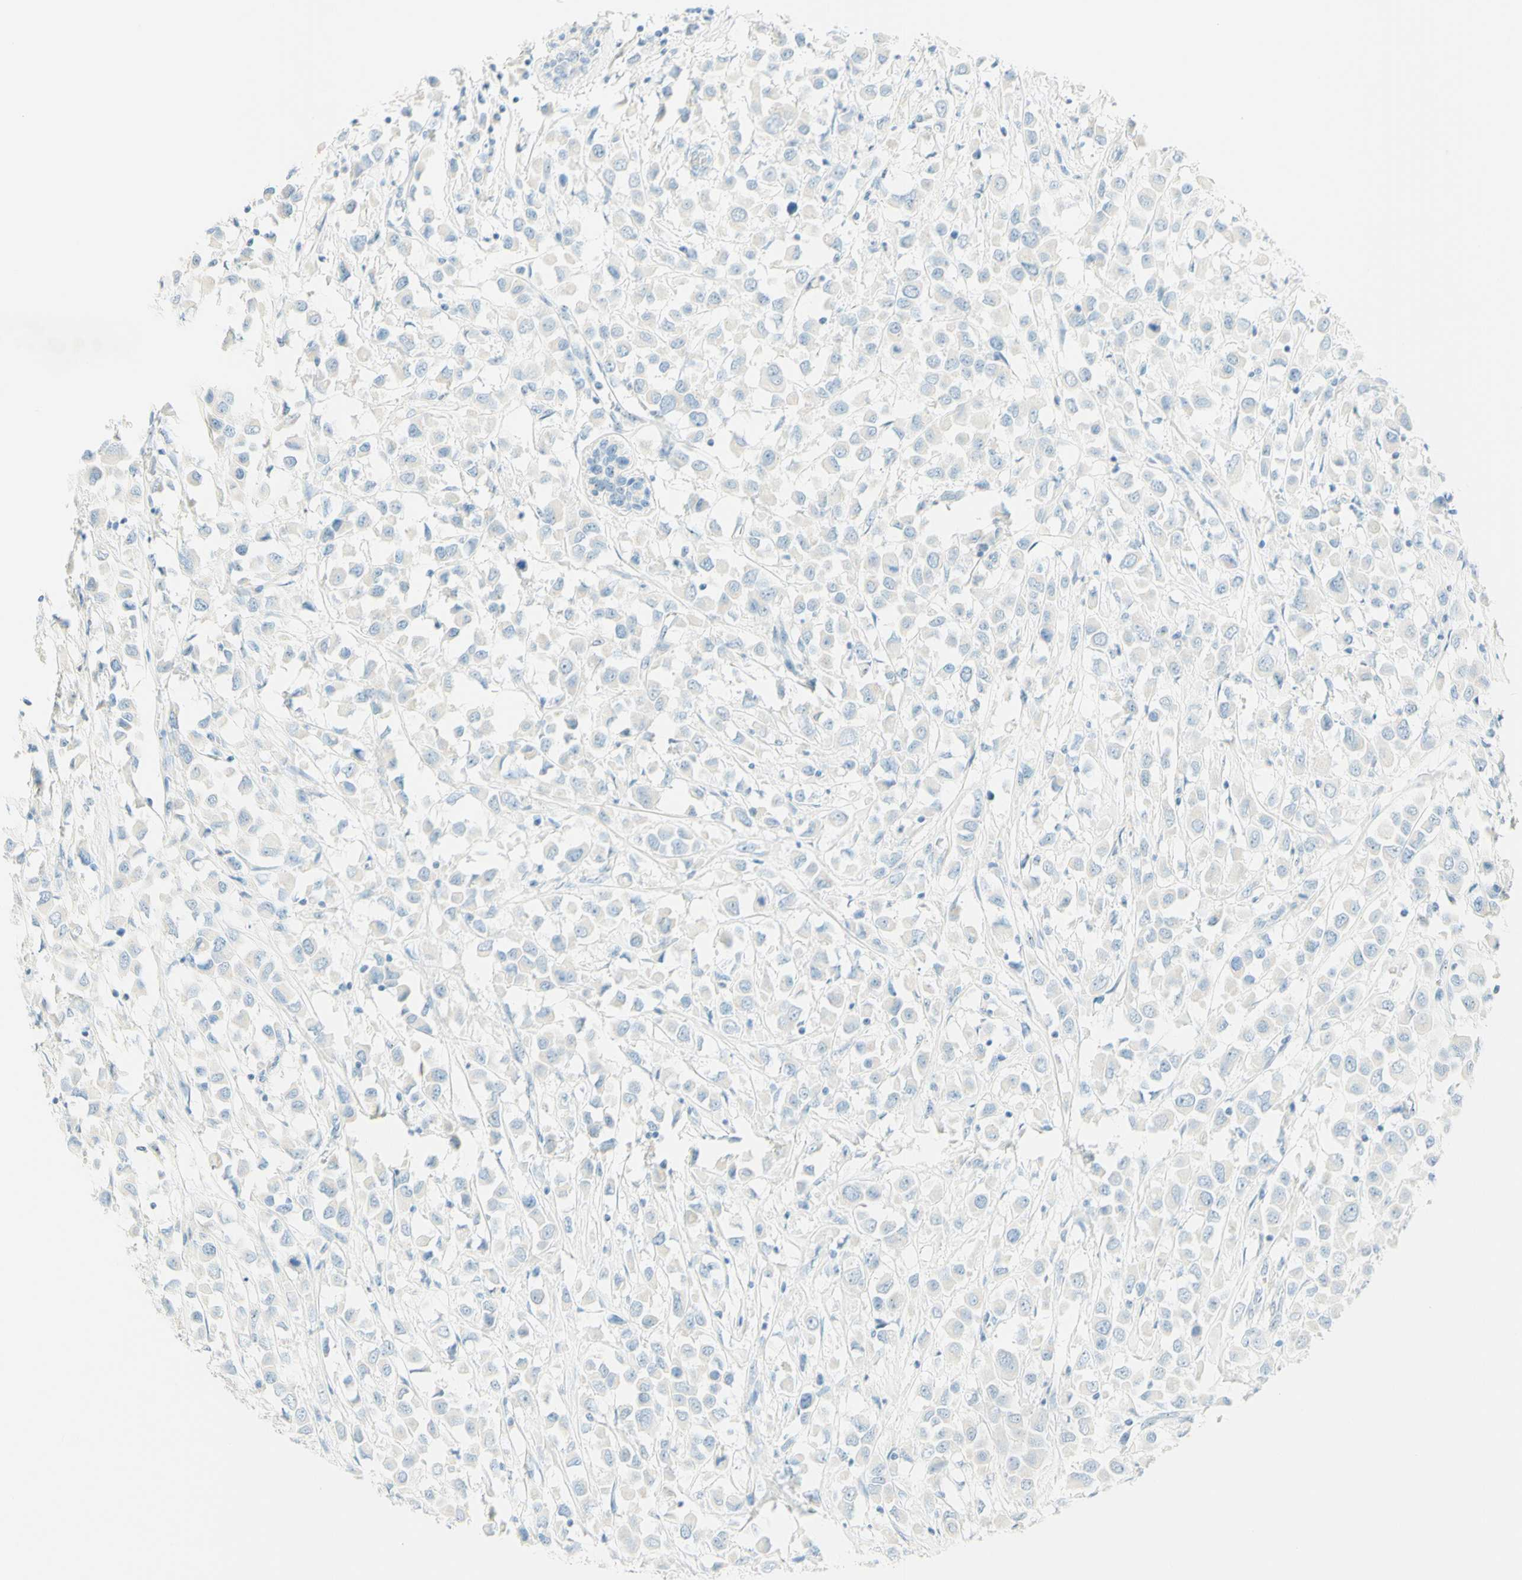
{"staining": {"intensity": "negative", "quantity": "none", "location": "none"}, "tissue": "breast cancer", "cell_type": "Tumor cells", "image_type": "cancer", "snomed": [{"axis": "morphology", "description": "Duct carcinoma"}, {"axis": "topography", "description": "Breast"}], "caption": "This is a histopathology image of immunohistochemistry (IHC) staining of intraductal carcinoma (breast), which shows no expression in tumor cells.", "gene": "FMR1NB", "patient": {"sex": "female", "age": 61}}